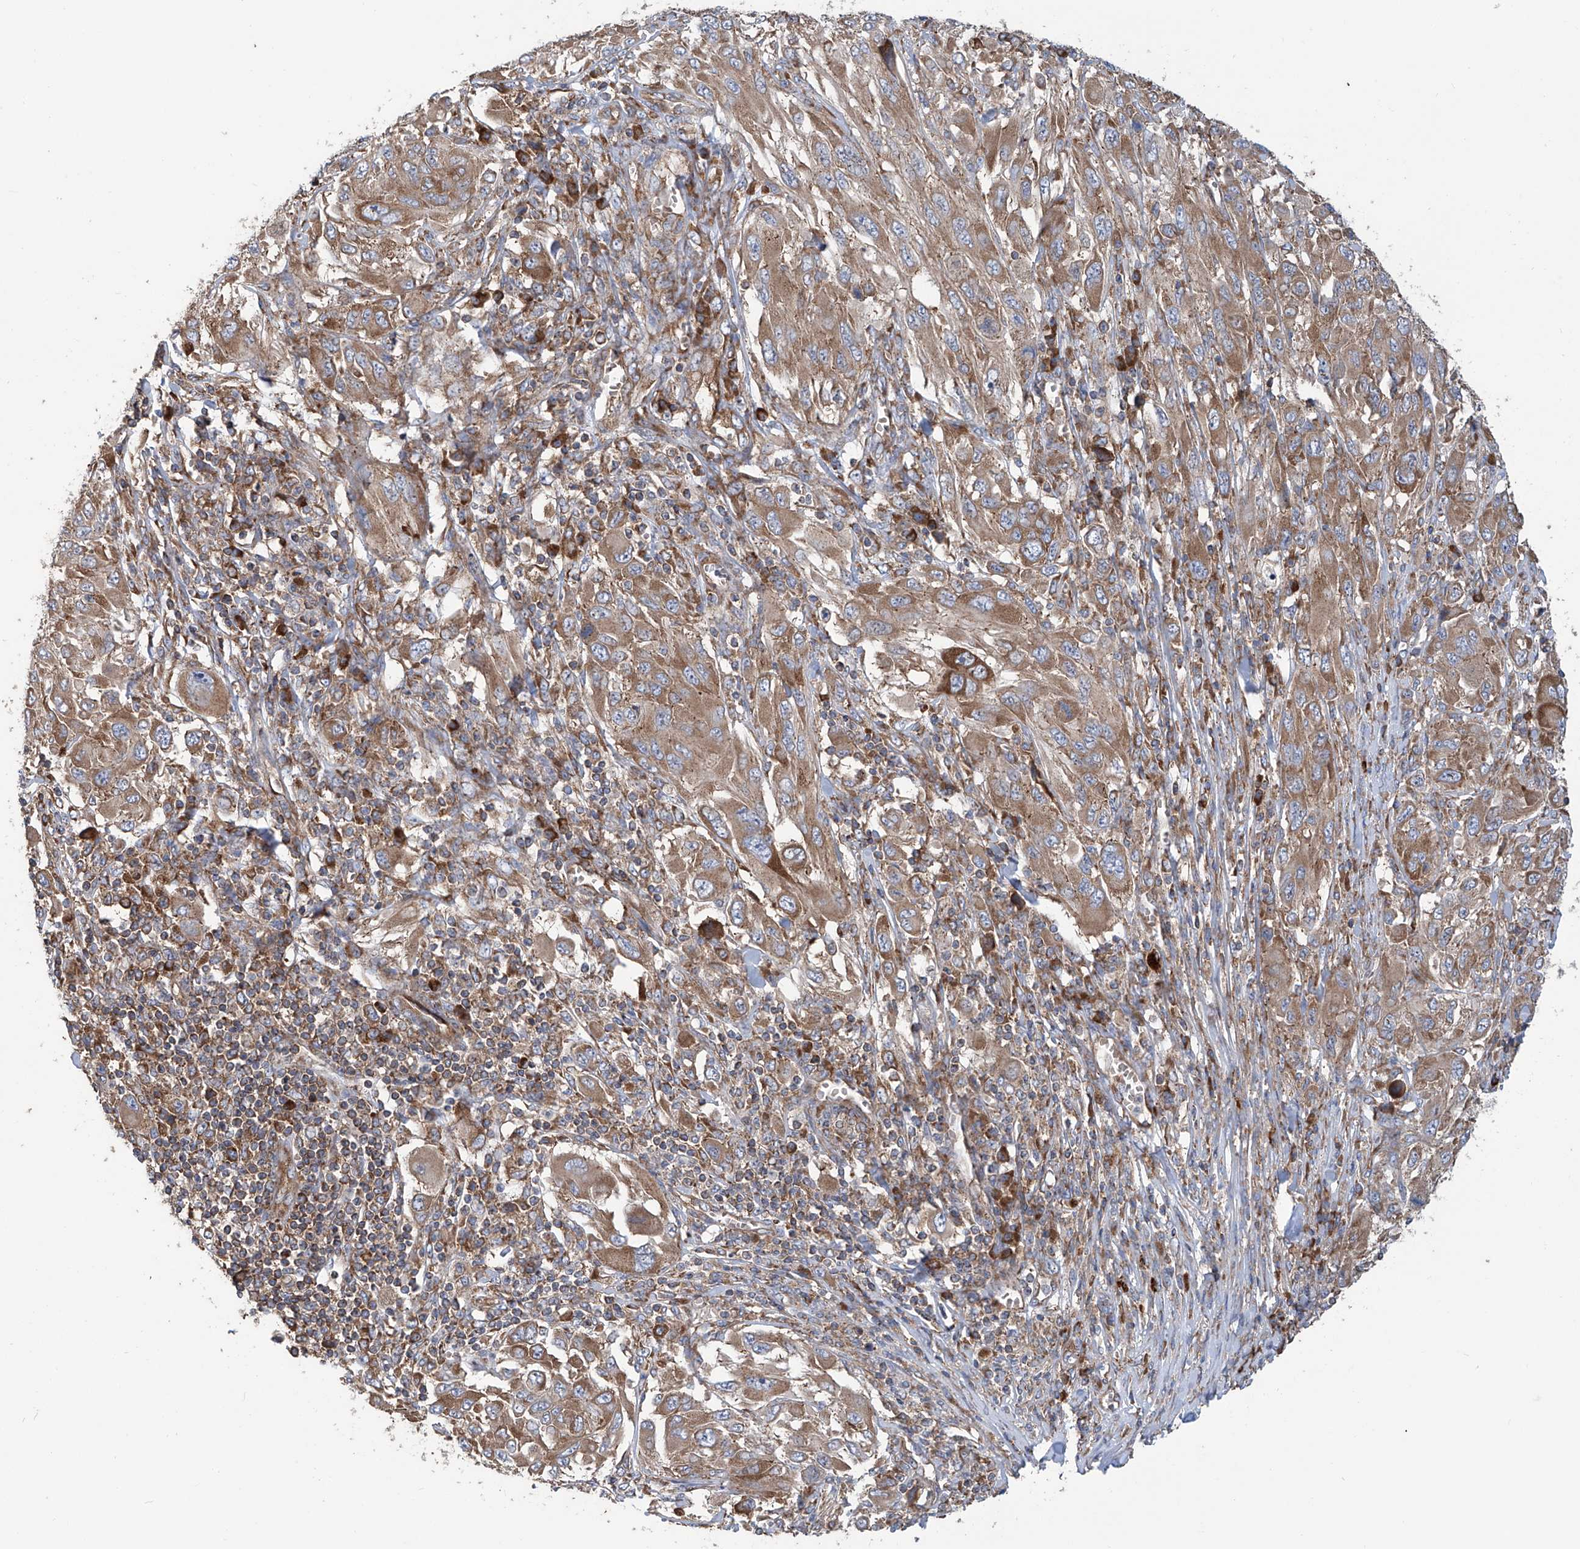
{"staining": {"intensity": "moderate", "quantity": ">75%", "location": "cytoplasmic/membranous"}, "tissue": "melanoma", "cell_type": "Tumor cells", "image_type": "cancer", "snomed": [{"axis": "morphology", "description": "Malignant melanoma, NOS"}, {"axis": "topography", "description": "Skin"}], "caption": "This is a micrograph of IHC staining of malignant melanoma, which shows moderate positivity in the cytoplasmic/membranous of tumor cells.", "gene": "SENP2", "patient": {"sex": "female", "age": 91}}